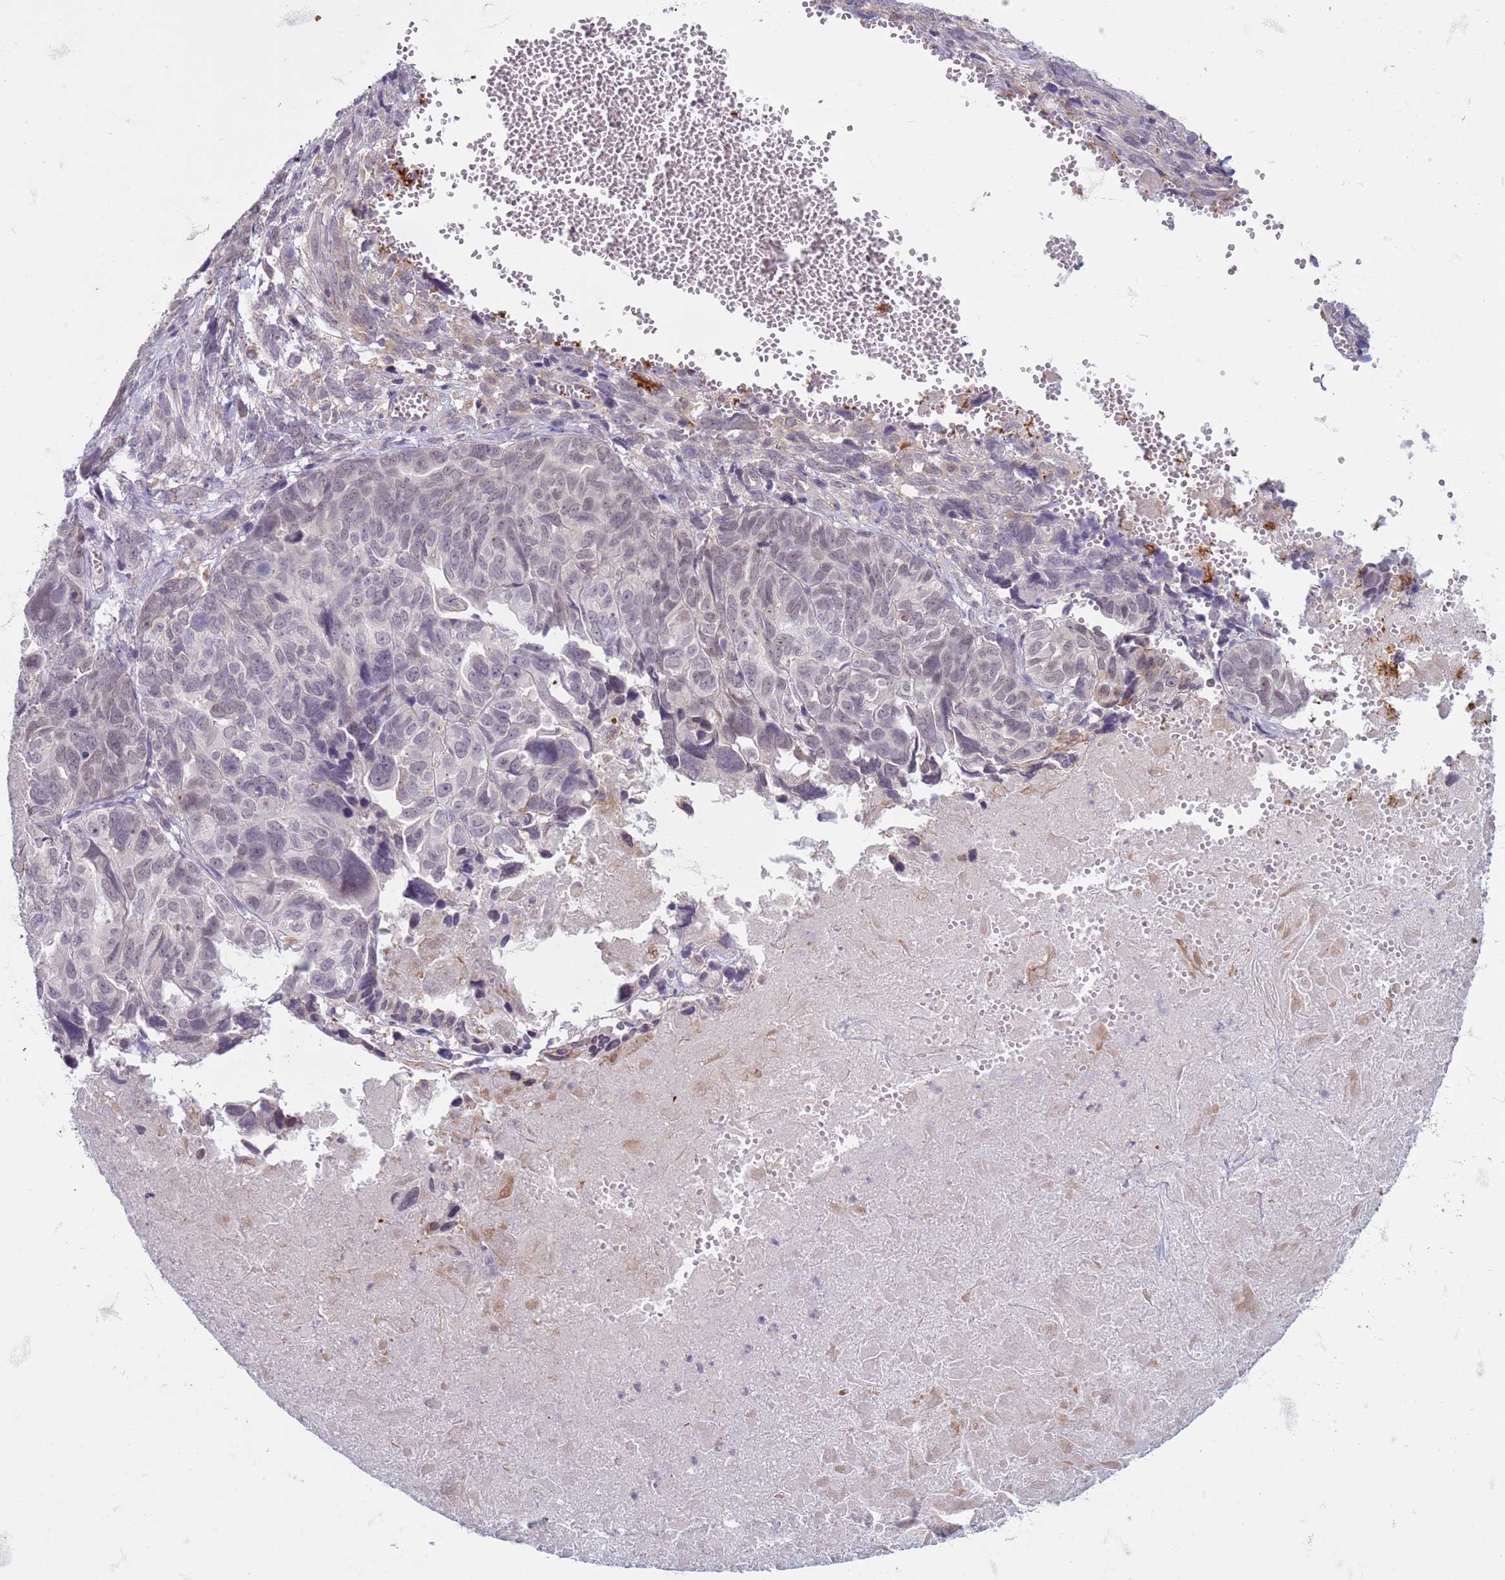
{"staining": {"intensity": "negative", "quantity": "none", "location": "none"}, "tissue": "ovarian cancer", "cell_type": "Tumor cells", "image_type": "cancer", "snomed": [{"axis": "morphology", "description": "Cystadenocarcinoma, serous, NOS"}, {"axis": "topography", "description": "Ovary"}], "caption": "IHC histopathology image of serous cystadenocarcinoma (ovarian) stained for a protein (brown), which shows no staining in tumor cells.", "gene": "SLC15A3", "patient": {"sex": "female", "age": 79}}